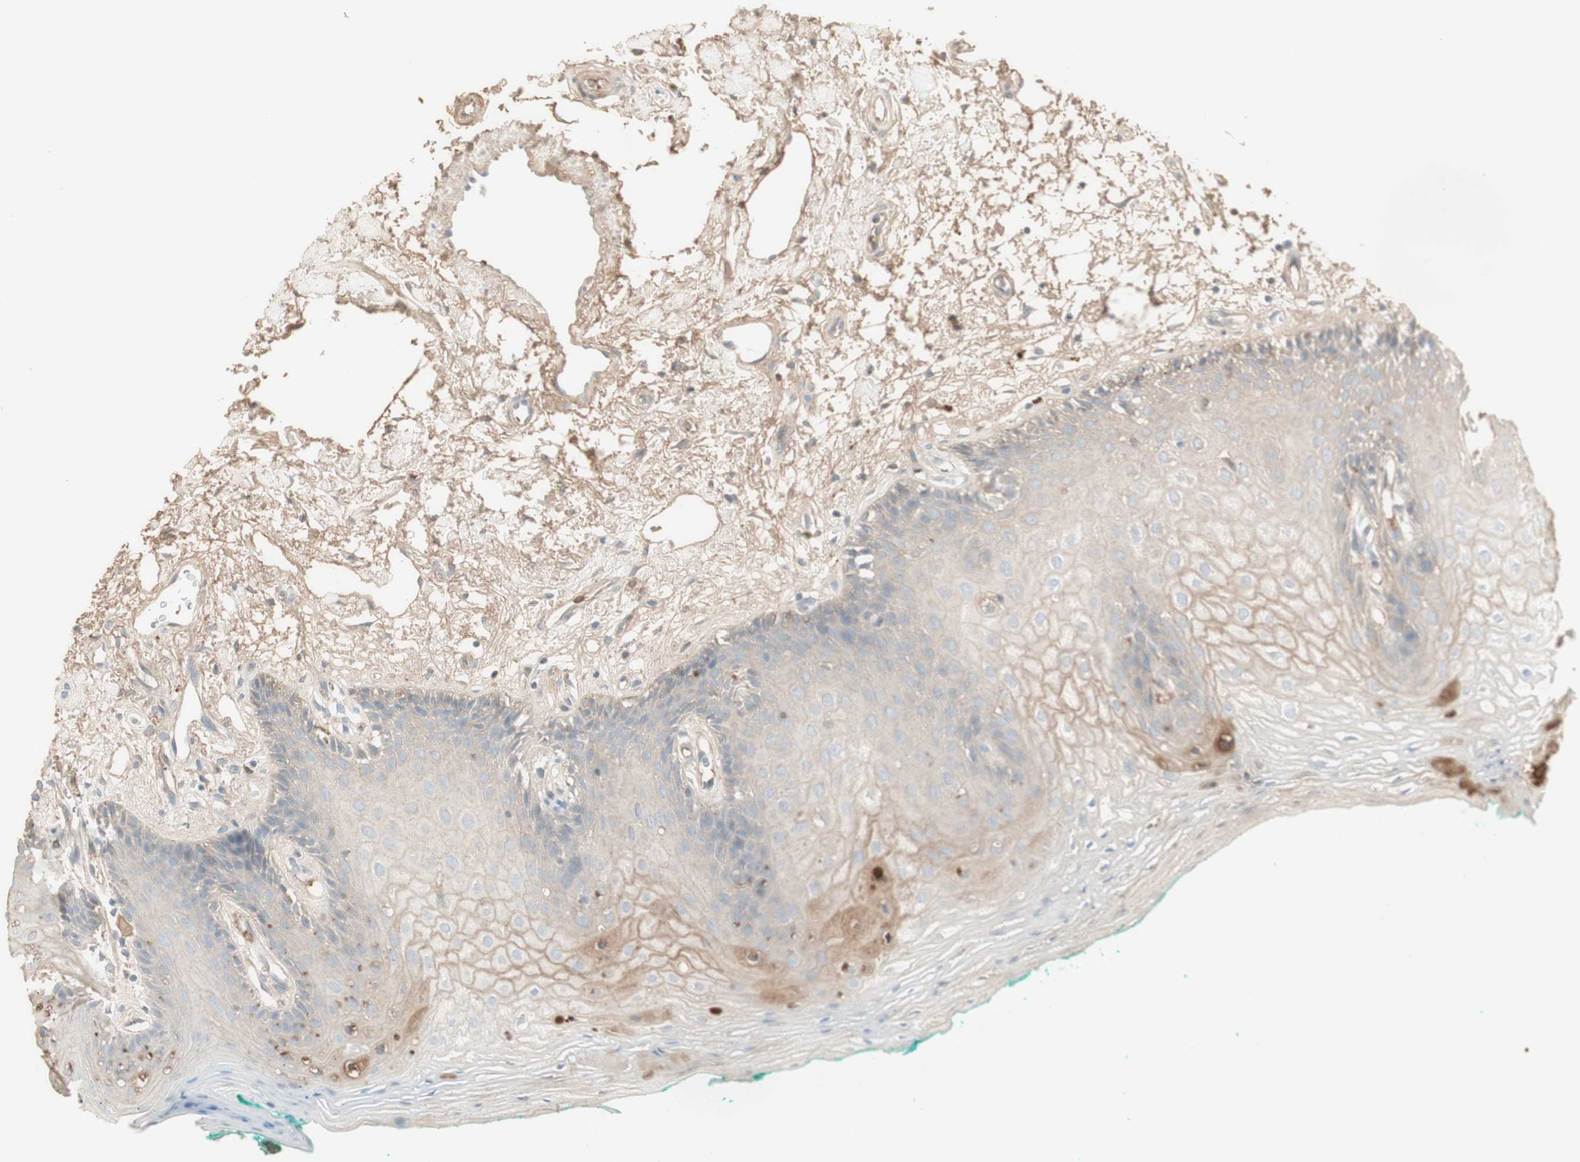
{"staining": {"intensity": "moderate", "quantity": "<25%", "location": "cytoplasmic/membranous"}, "tissue": "oral mucosa", "cell_type": "Squamous epithelial cells", "image_type": "normal", "snomed": [{"axis": "morphology", "description": "Normal tissue, NOS"}, {"axis": "topography", "description": "Skeletal muscle"}, {"axis": "topography", "description": "Oral tissue"}, {"axis": "topography", "description": "Peripheral nerve tissue"}], "caption": "An IHC image of unremarkable tissue is shown. Protein staining in brown shows moderate cytoplasmic/membranous positivity in oral mucosa within squamous epithelial cells. The staining was performed using DAB (3,3'-diaminobenzidine), with brown indicating positive protein expression. Nuclei are stained blue with hematoxylin.", "gene": "IFNG", "patient": {"sex": "female", "age": 84}}